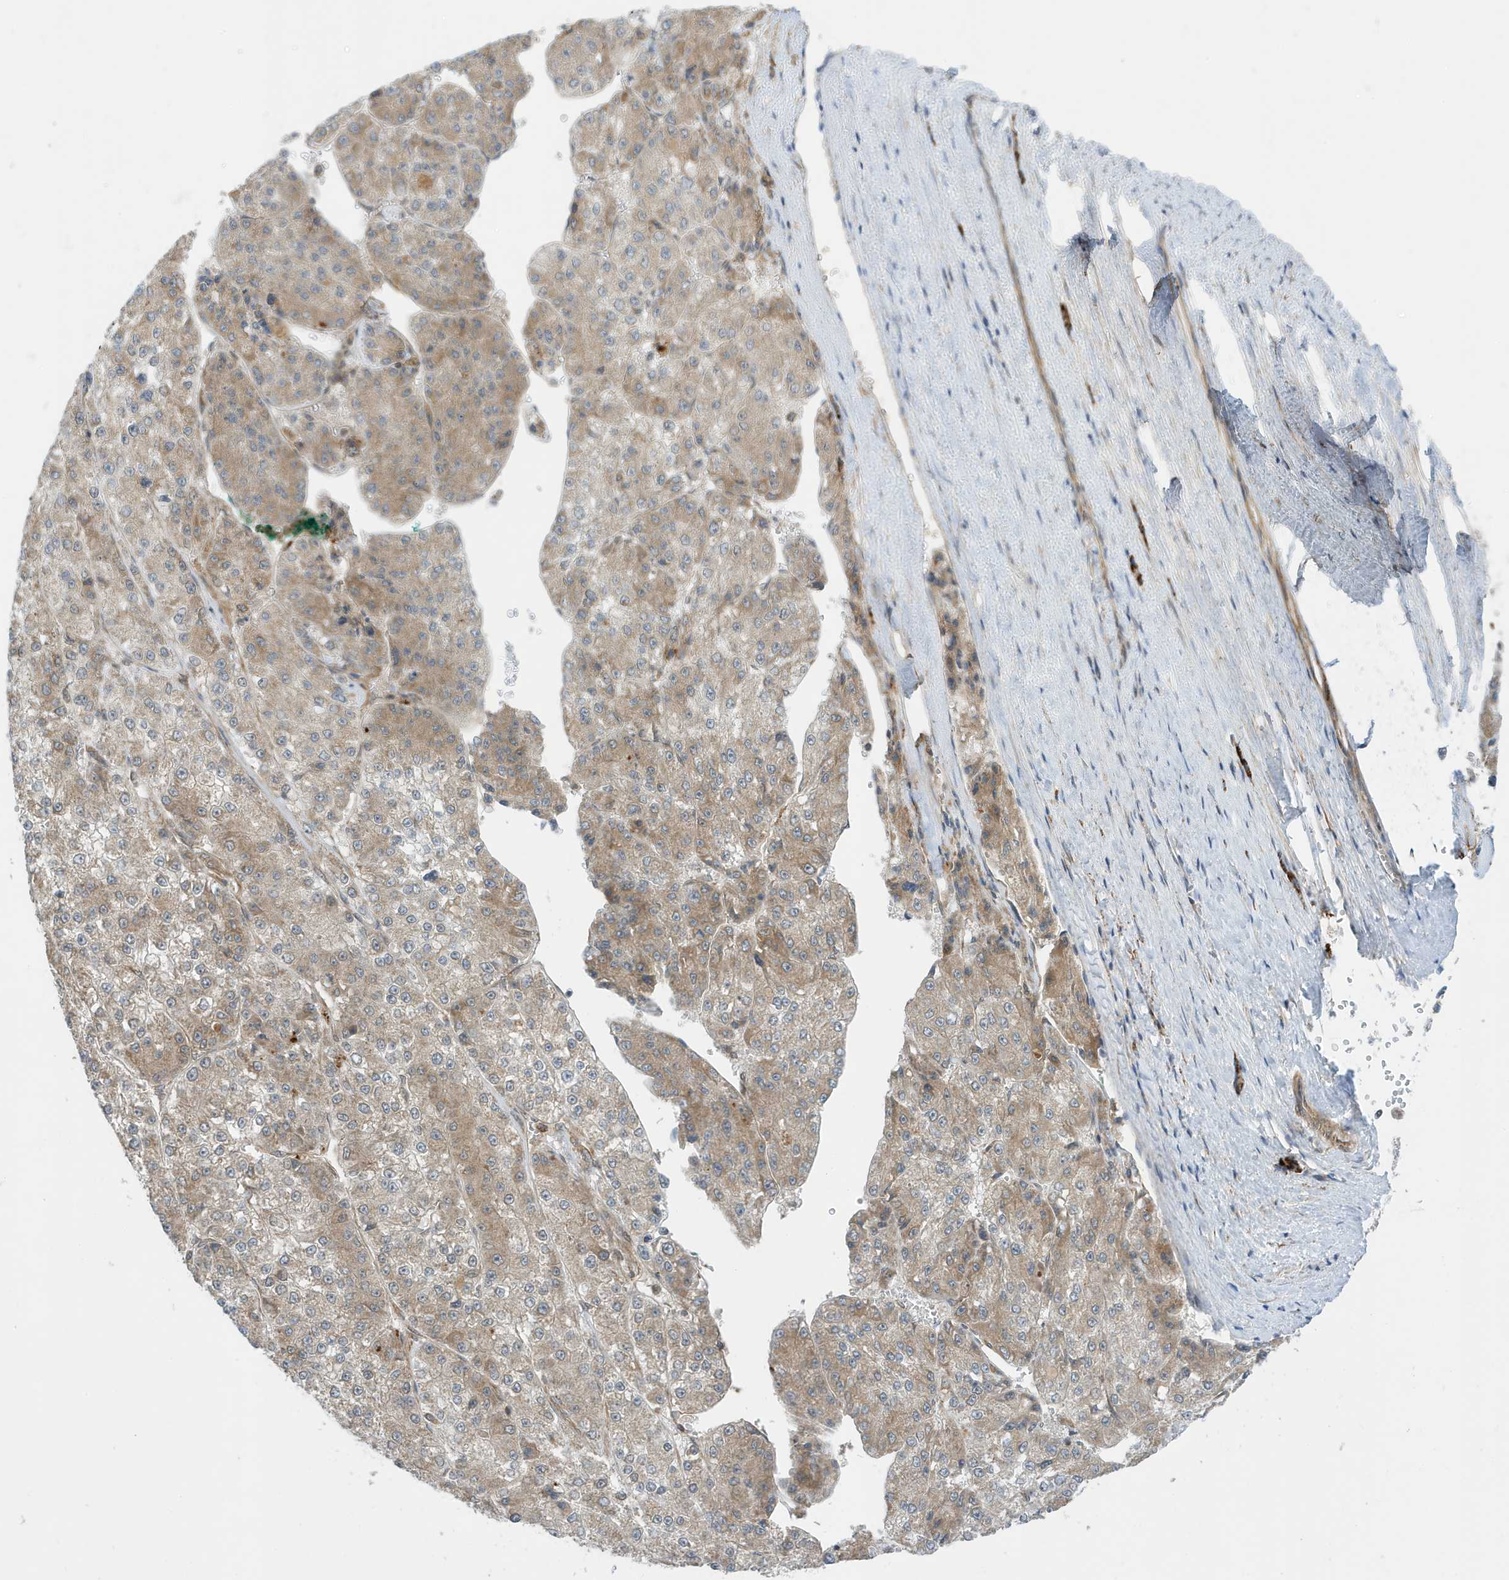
{"staining": {"intensity": "moderate", "quantity": "25%-75%", "location": "cytoplasmic/membranous"}, "tissue": "liver cancer", "cell_type": "Tumor cells", "image_type": "cancer", "snomed": [{"axis": "morphology", "description": "Carcinoma, Hepatocellular, NOS"}, {"axis": "topography", "description": "Liver"}], "caption": "The image demonstrates staining of liver cancer (hepatocellular carcinoma), revealing moderate cytoplasmic/membranous protein positivity (brown color) within tumor cells. The protein of interest is shown in brown color, while the nuclei are stained blue.", "gene": "DHX36", "patient": {"sex": "female", "age": 73}}